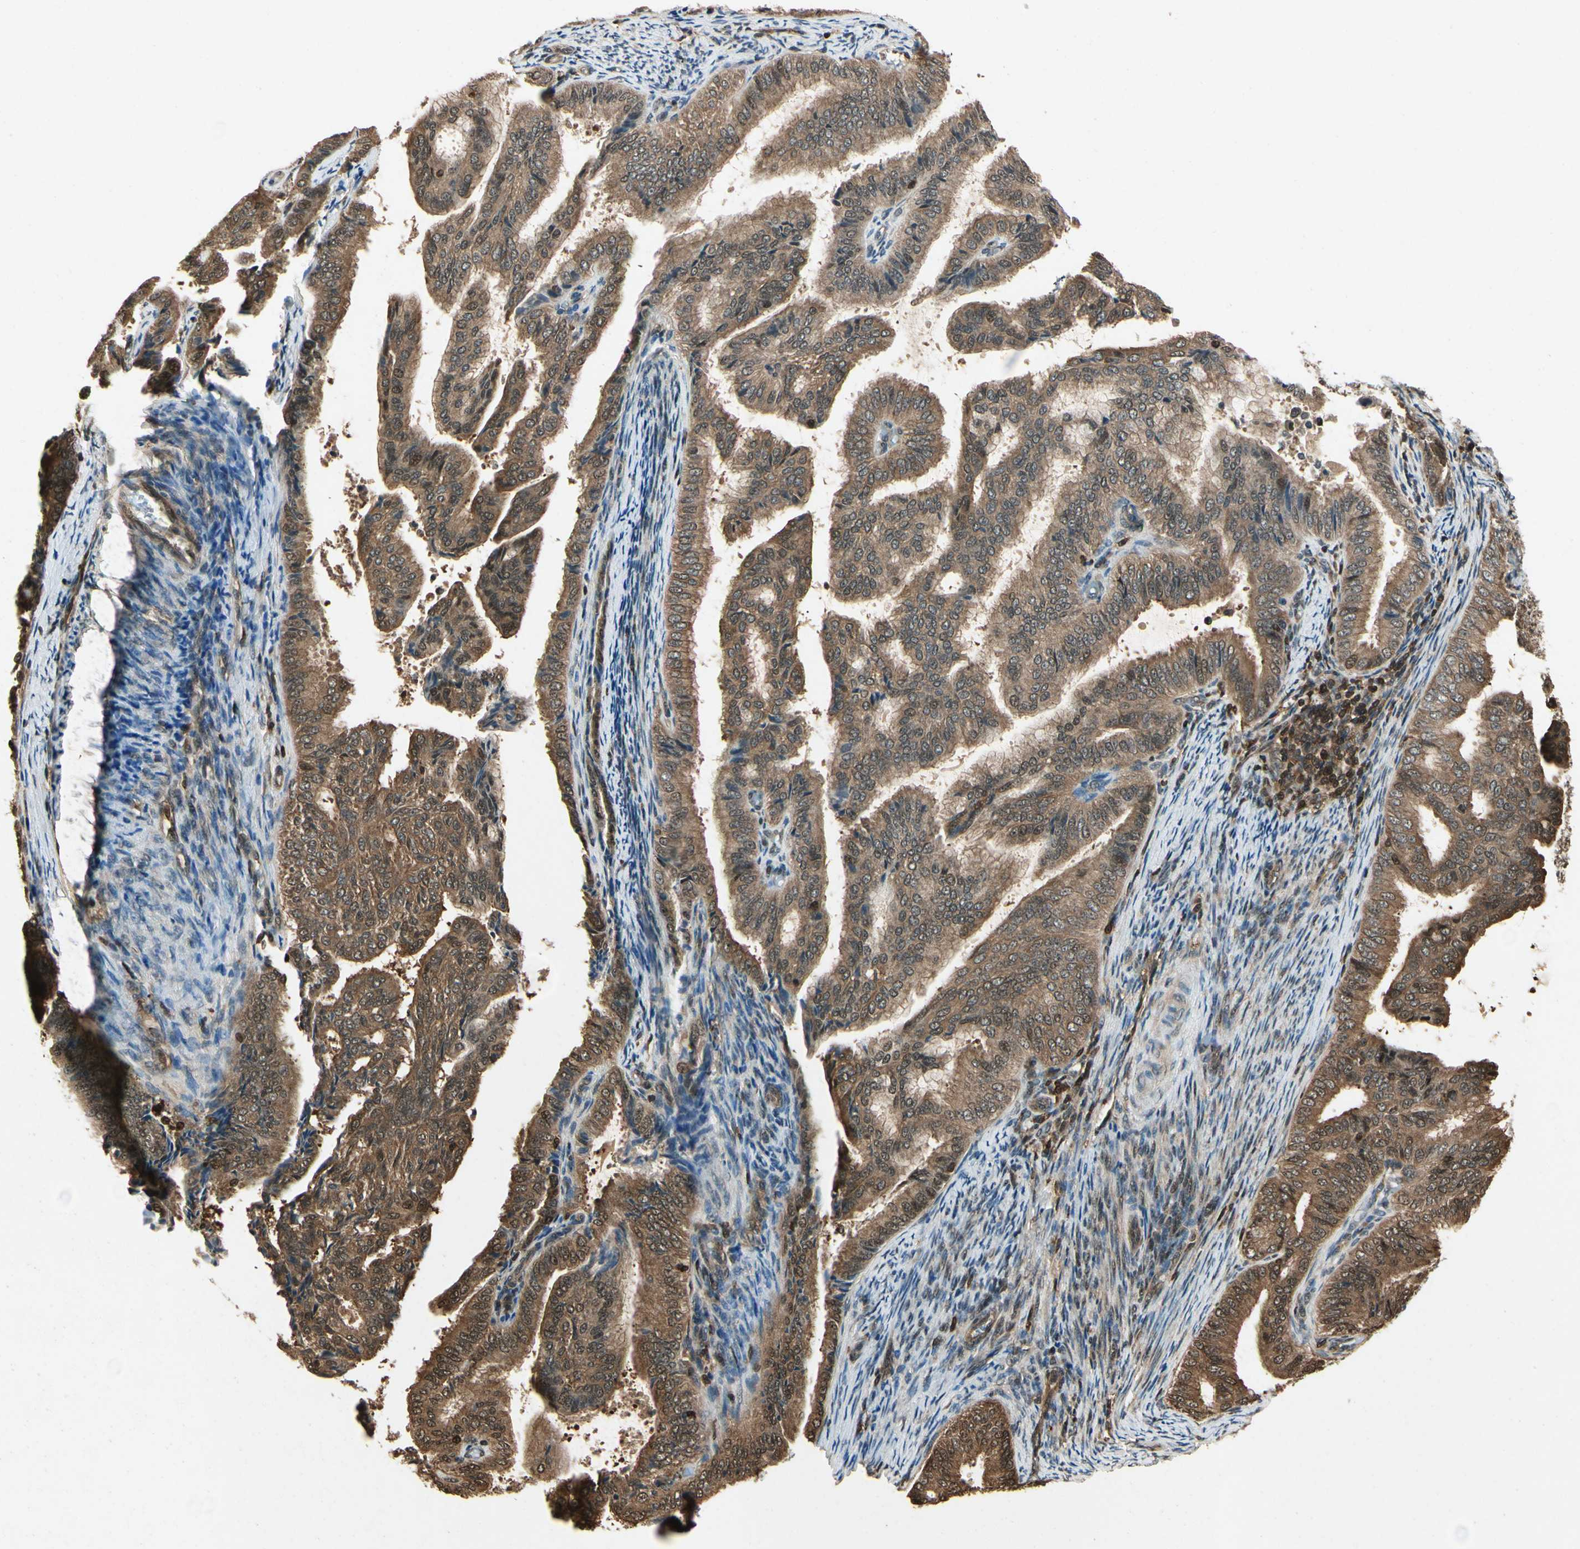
{"staining": {"intensity": "moderate", "quantity": ">75%", "location": "cytoplasmic/membranous"}, "tissue": "endometrial cancer", "cell_type": "Tumor cells", "image_type": "cancer", "snomed": [{"axis": "morphology", "description": "Adenocarcinoma, NOS"}, {"axis": "topography", "description": "Endometrium"}], "caption": "Tumor cells show medium levels of moderate cytoplasmic/membranous expression in about >75% of cells in human endometrial cancer (adenocarcinoma). The protein is shown in brown color, while the nuclei are stained blue.", "gene": "YWHAQ", "patient": {"sex": "female", "age": 58}}